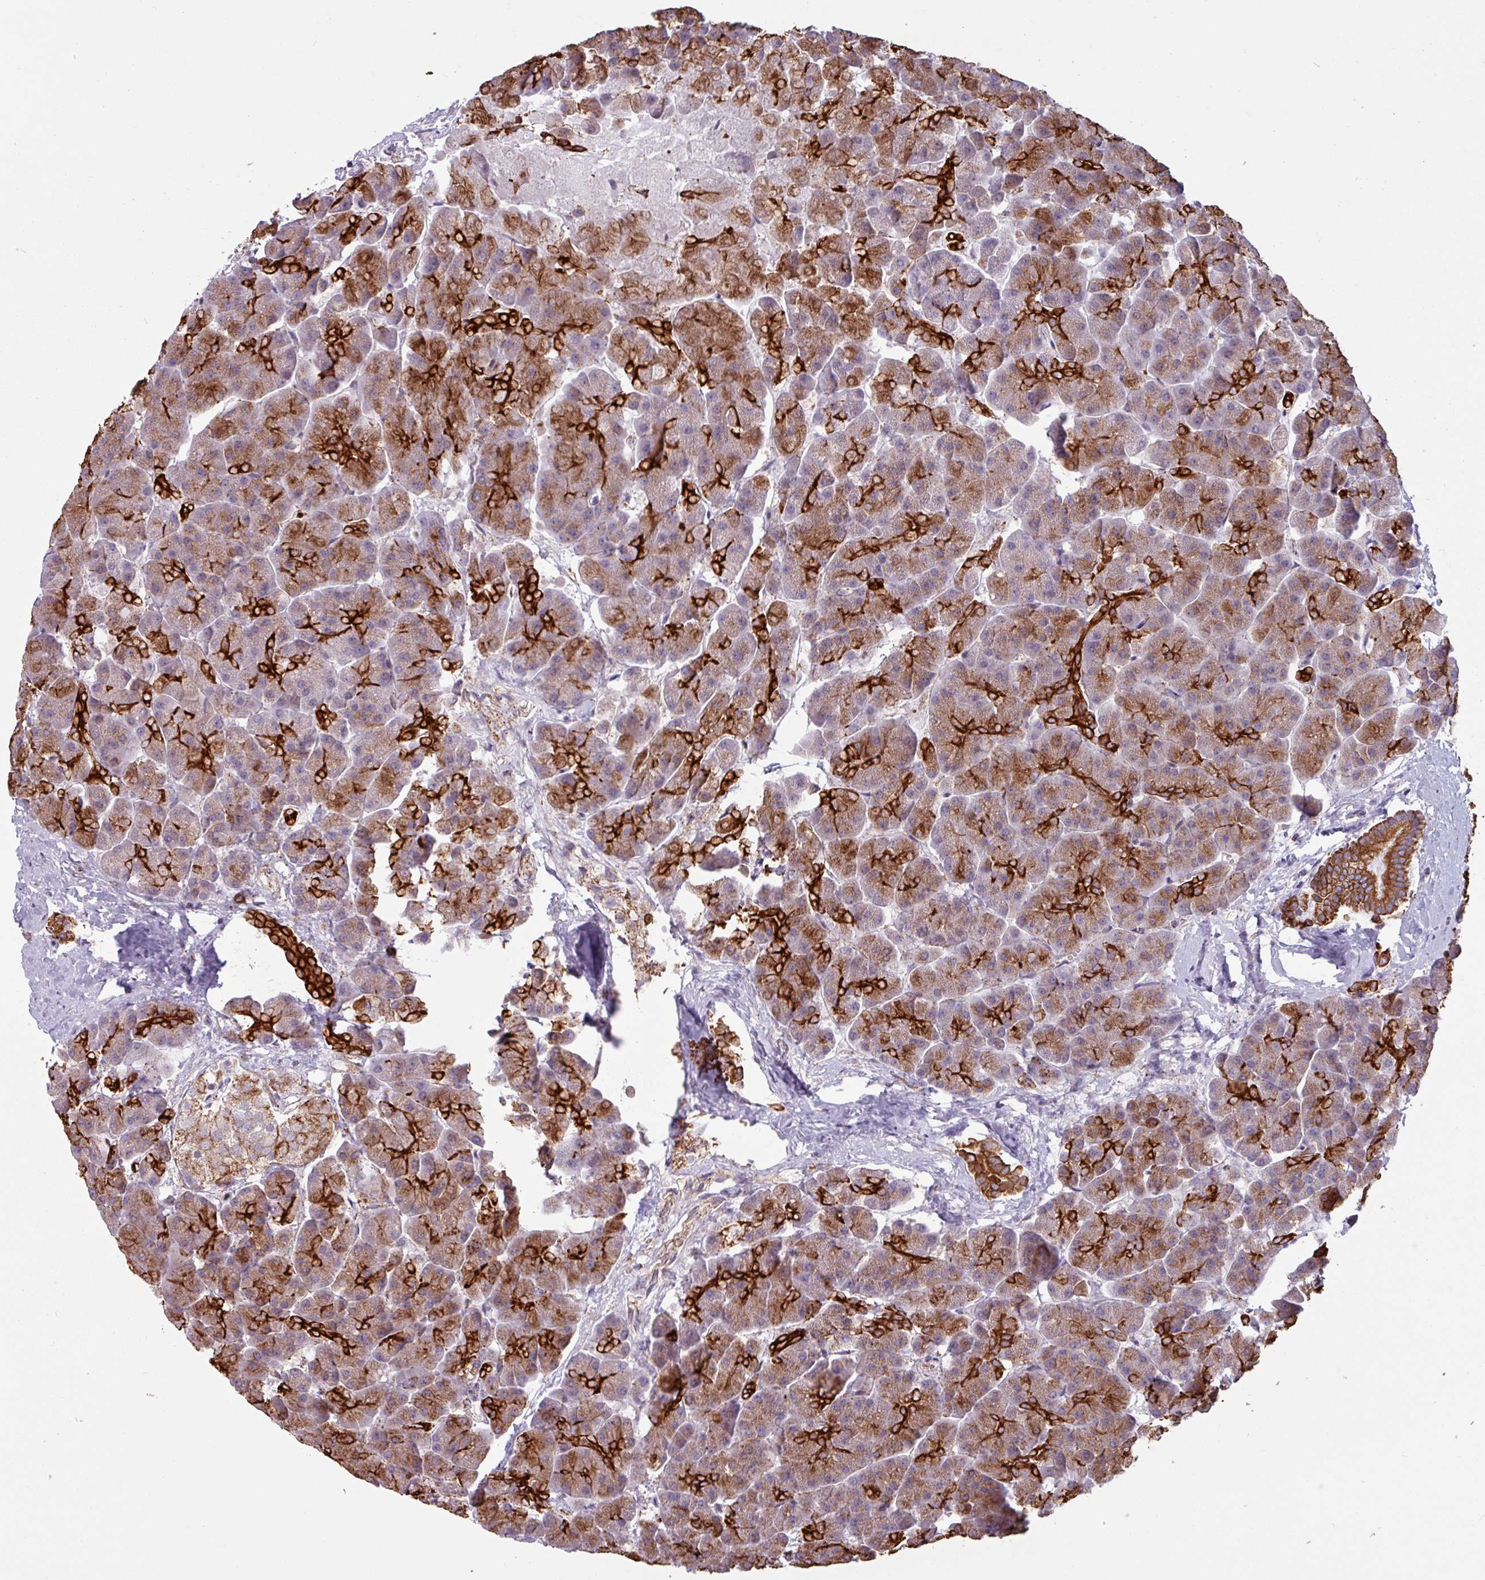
{"staining": {"intensity": "strong", "quantity": "25%-75%", "location": "cytoplasmic/membranous"}, "tissue": "pancreas", "cell_type": "Exocrine glandular cells", "image_type": "normal", "snomed": [{"axis": "morphology", "description": "Normal tissue, NOS"}, {"axis": "topography", "description": "Pancreas"}, {"axis": "topography", "description": "Peripheral nerve tissue"}], "caption": "The histopathology image exhibits immunohistochemical staining of benign pancreas. There is strong cytoplasmic/membranous positivity is appreciated in approximately 25%-75% of exocrine glandular cells.", "gene": "CAMK1", "patient": {"sex": "male", "age": 54}}